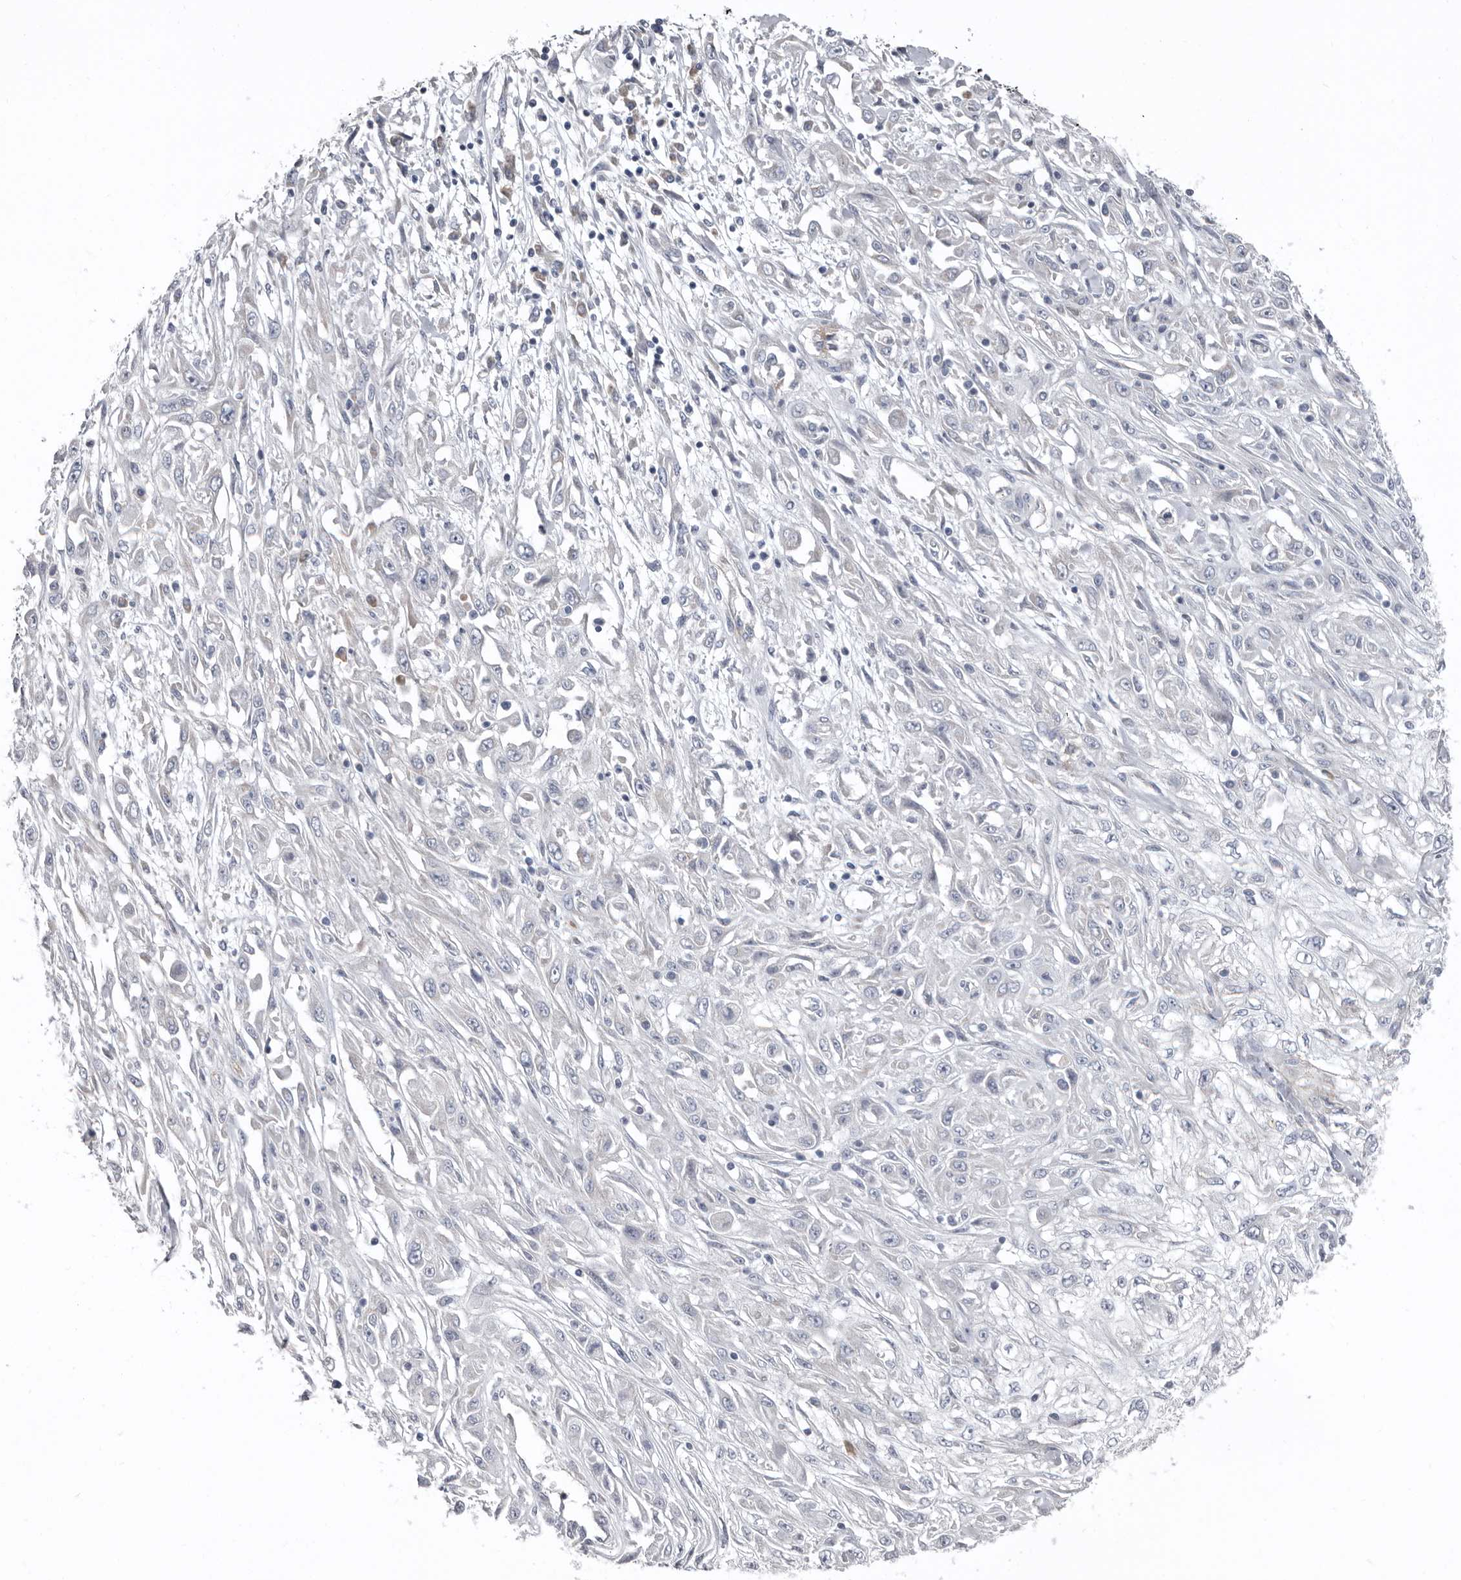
{"staining": {"intensity": "negative", "quantity": "none", "location": "none"}, "tissue": "skin cancer", "cell_type": "Tumor cells", "image_type": "cancer", "snomed": [{"axis": "morphology", "description": "Squamous cell carcinoma, NOS"}, {"axis": "morphology", "description": "Squamous cell carcinoma, metastatic, NOS"}, {"axis": "topography", "description": "Skin"}, {"axis": "topography", "description": "Lymph node"}], "caption": "Skin metastatic squamous cell carcinoma was stained to show a protein in brown. There is no significant positivity in tumor cells.", "gene": "ZNF114", "patient": {"sex": "male", "age": 75}}